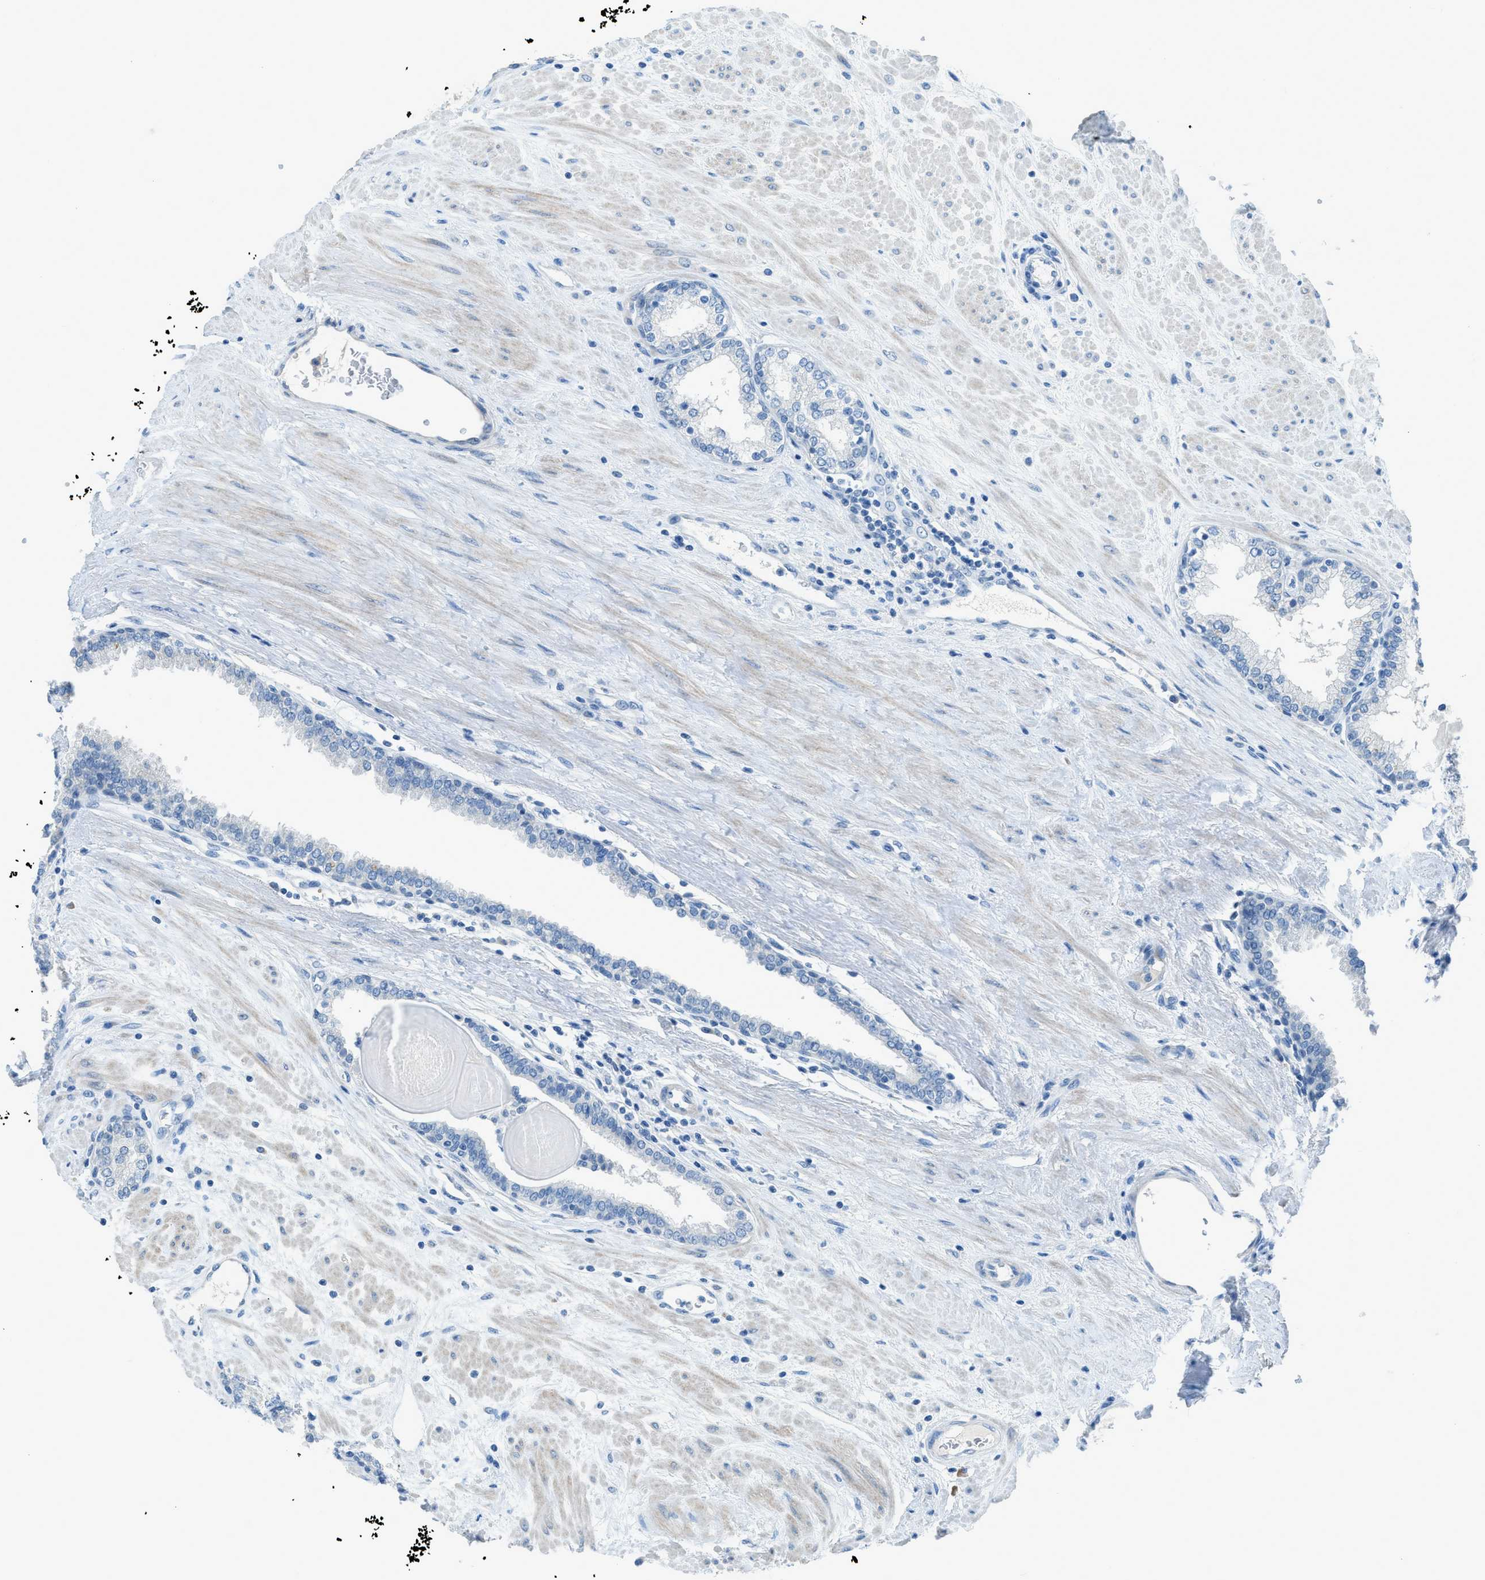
{"staining": {"intensity": "negative", "quantity": "none", "location": "none"}, "tissue": "prostate", "cell_type": "Glandular cells", "image_type": "normal", "snomed": [{"axis": "morphology", "description": "Normal tissue, NOS"}, {"axis": "topography", "description": "Prostate"}], "caption": "A photomicrograph of prostate stained for a protein demonstrates no brown staining in glandular cells. (DAB (3,3'-diaminobenzidine) immunohistochemistry (IHC) visualized using brightfield microscopy, high magnification).", "gene": "ACAN", "patient": {"sex": "male", "age": 51}}